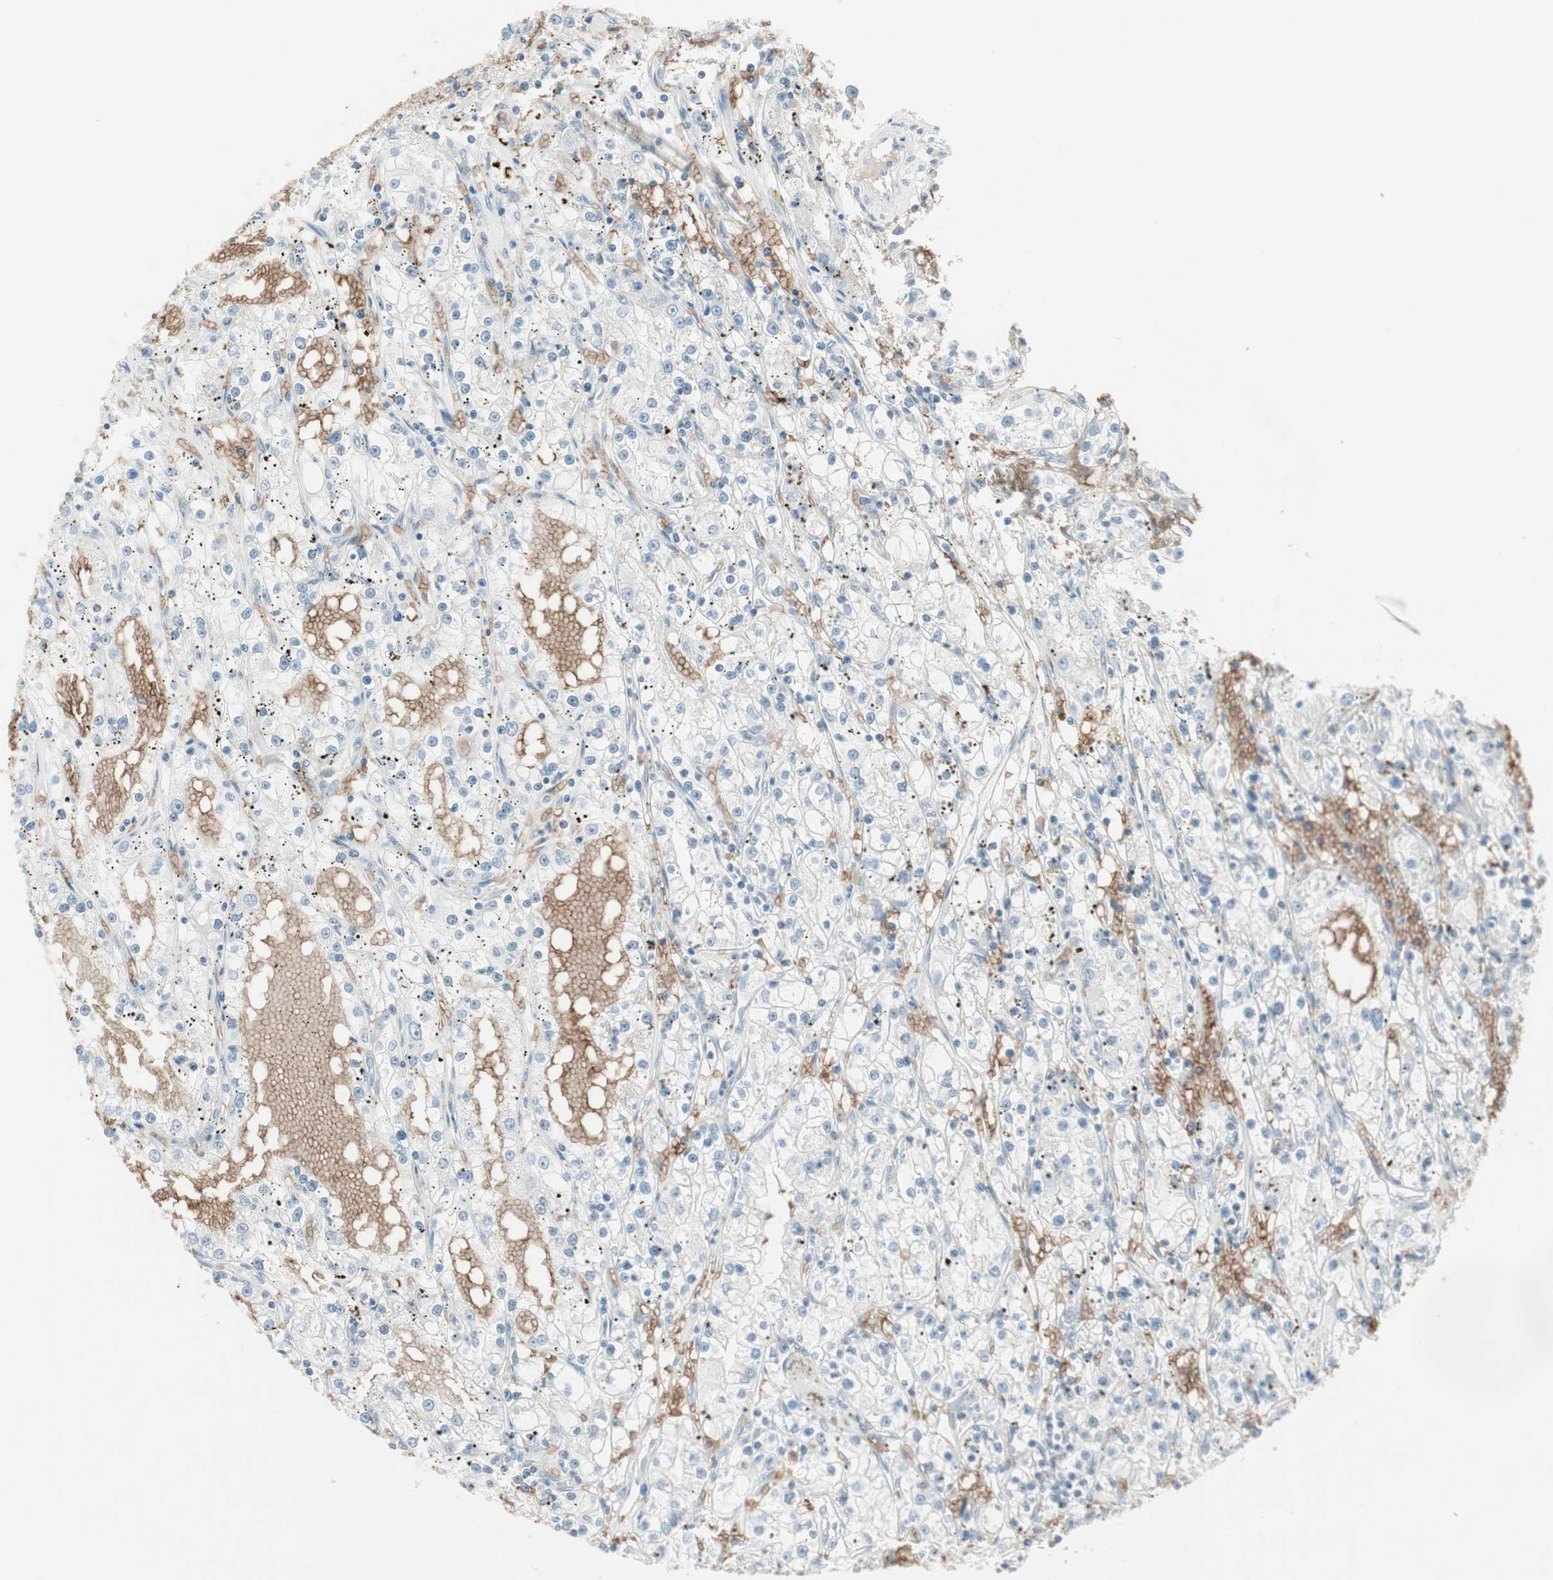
{"staining": {"intensity": "negative", "quantity": "none", "location": "none"}, "tissue": "renal cancer", "cell_type": "Tumor cells", "image_type": "cancer", "snomed": [{"axis": "morphology", "description": "Adenocarcinoma, NOS"}, {"axis": "topography", "description": "Kidney"}], "caption": "There is no significant expression in tumor cells of adenocarcinoma (renal).", "gene": "MAP4K1", "patient": {"sex": "male", "age": 56}}